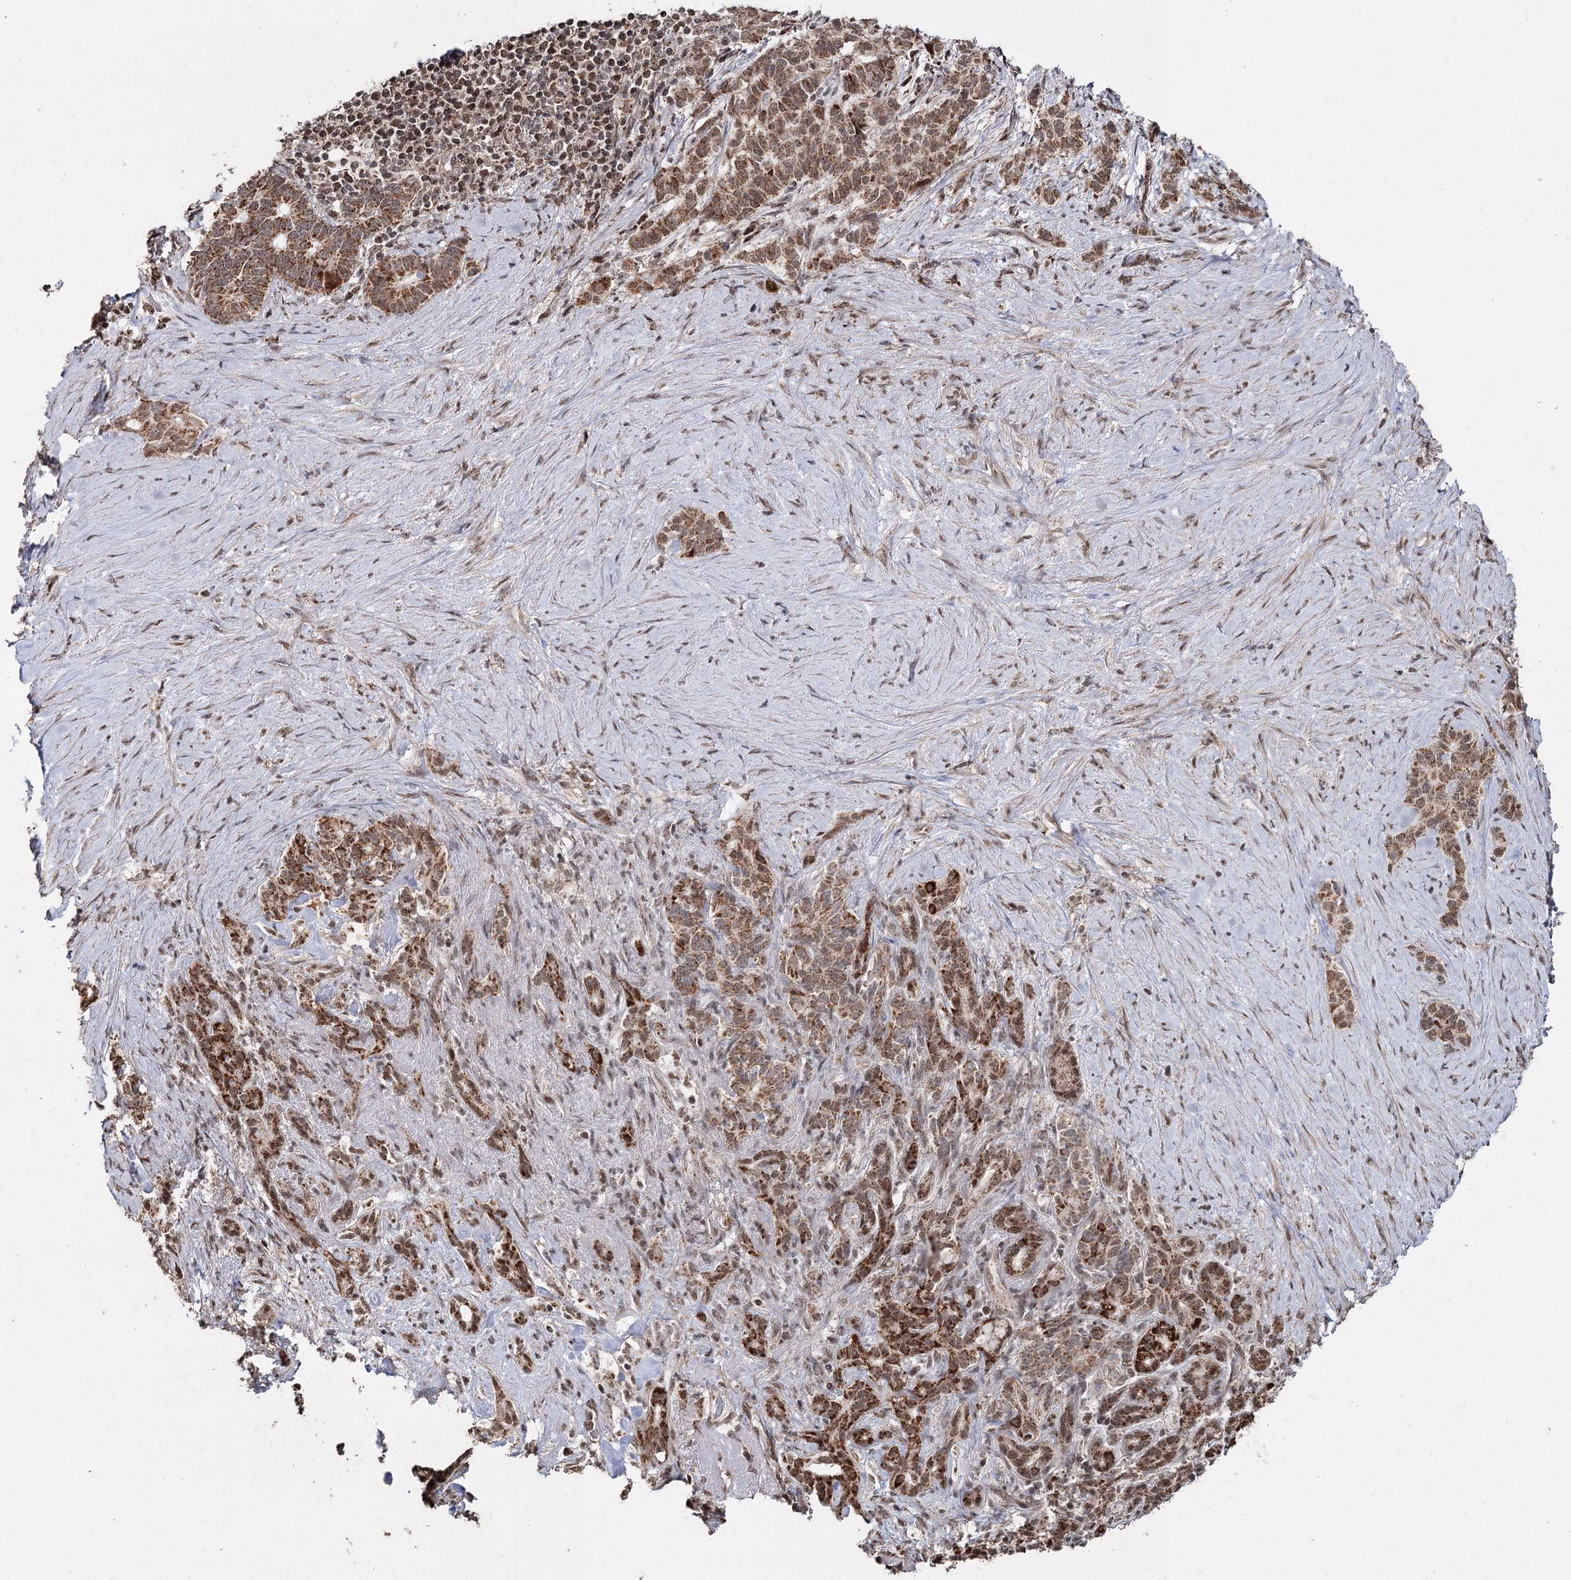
{"staining": {"intensity": "moderate", "quantity": ">75%", "location": "cytoplasmic/membranous,nuclear"}, "tissue": "pancreatic cancer", "cell_type": "Tumor cells", "image_type": "cancer", "snomed": [{"axis": "morphology", "description": "Adenocarcinoma, NOS"}, {"axis": "topography", "description": "Pancreas"}], "caption": "DAB (3,3'-diaminobenzidine) immunohistochemical staining of pancreatic cancer (adenocarcinoma) reveals moderate cytoplasmic/membranous and nuclear protein expression in approximately >75% of tumor cells. Nuclei are stained in blue.", "gene": "PDHX", "patient": {"sex": "female", "age": 74}}